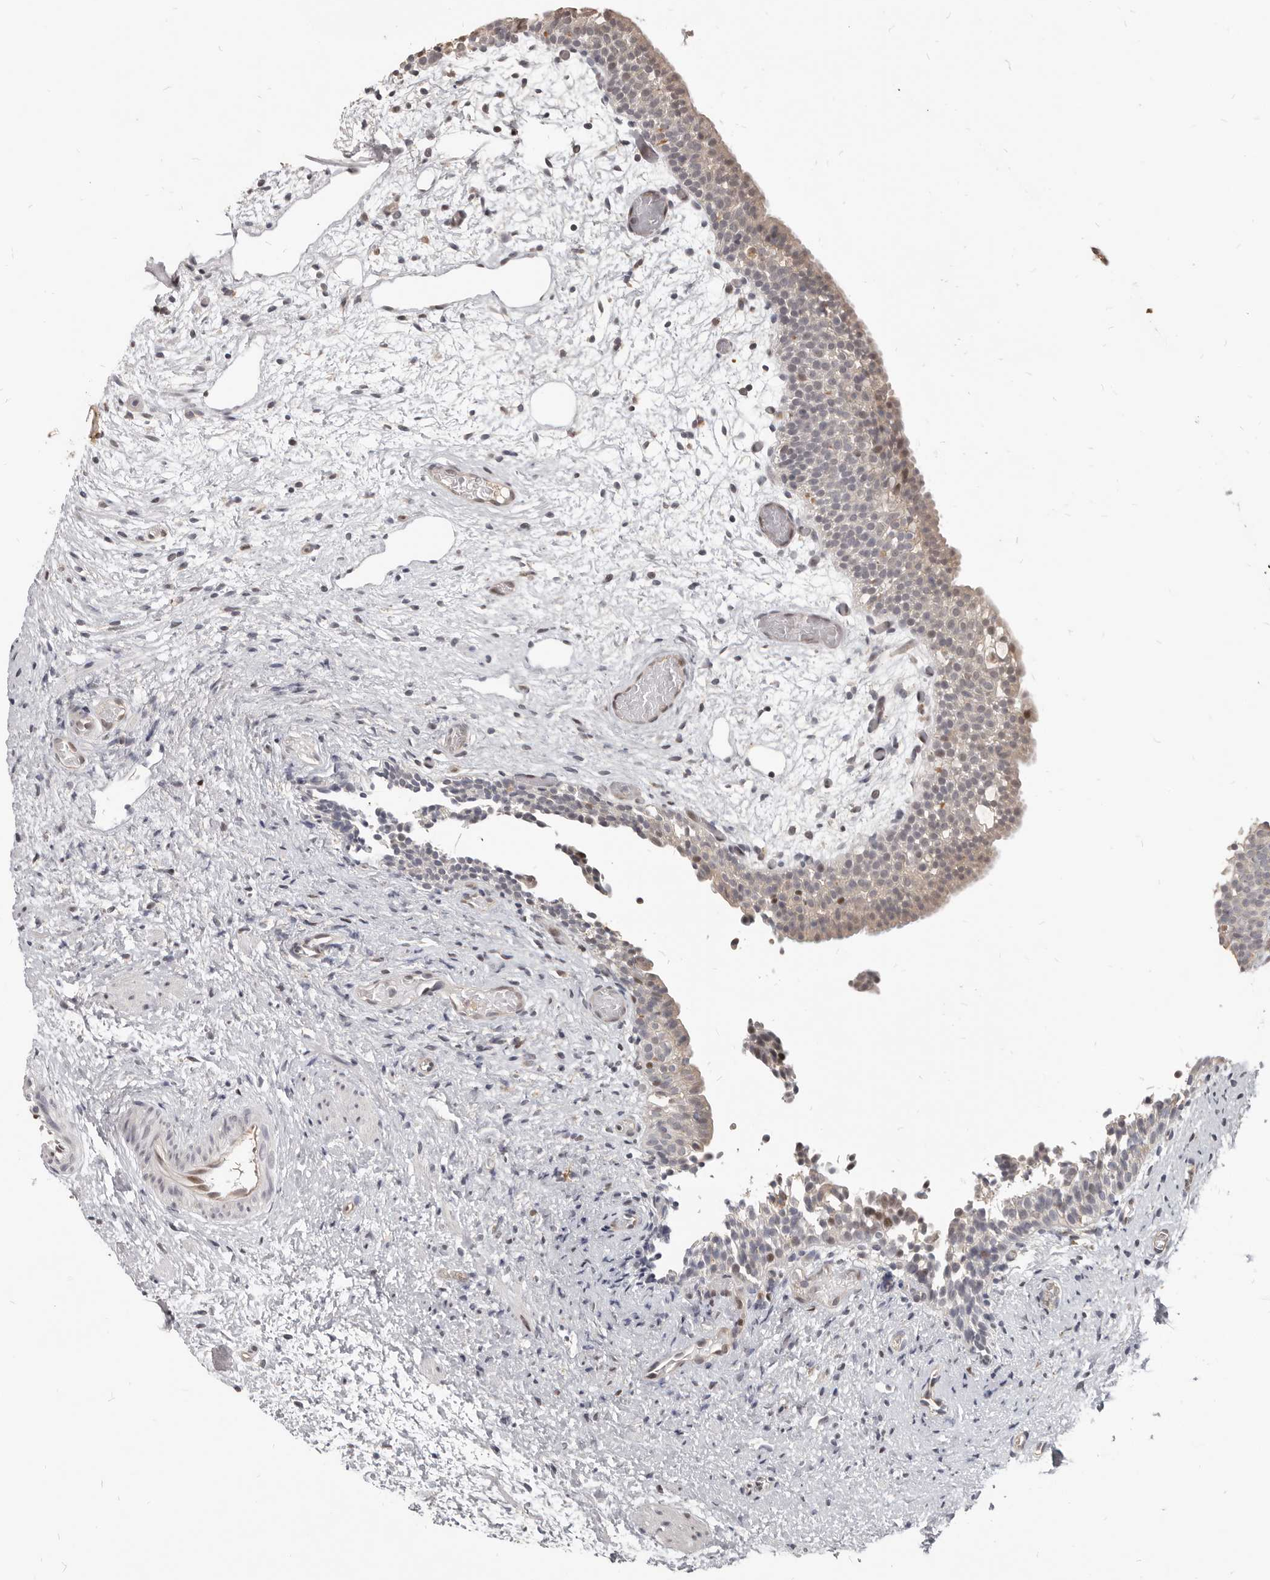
{"staining": {"intensity": "weak", "quantity": "25%-75%", "location": "cytoplasmic/membranous"}, "tissue": "urinary bladder", "cell_type": "Urothelial cells", "image_type": "normal", "snomed": [{"axis": "morphology", "description": "Normal tissue, NOS"}, {"axis": "topography", "description": "Urinary bladder"}], "caption": "An image of urinary bladder stained for a protein demonstrates weak cytoplasmic/membranous brown staining in urothelial cells.", "gene": "ATF5", "patient": {"sex": "male", "age": 1}}